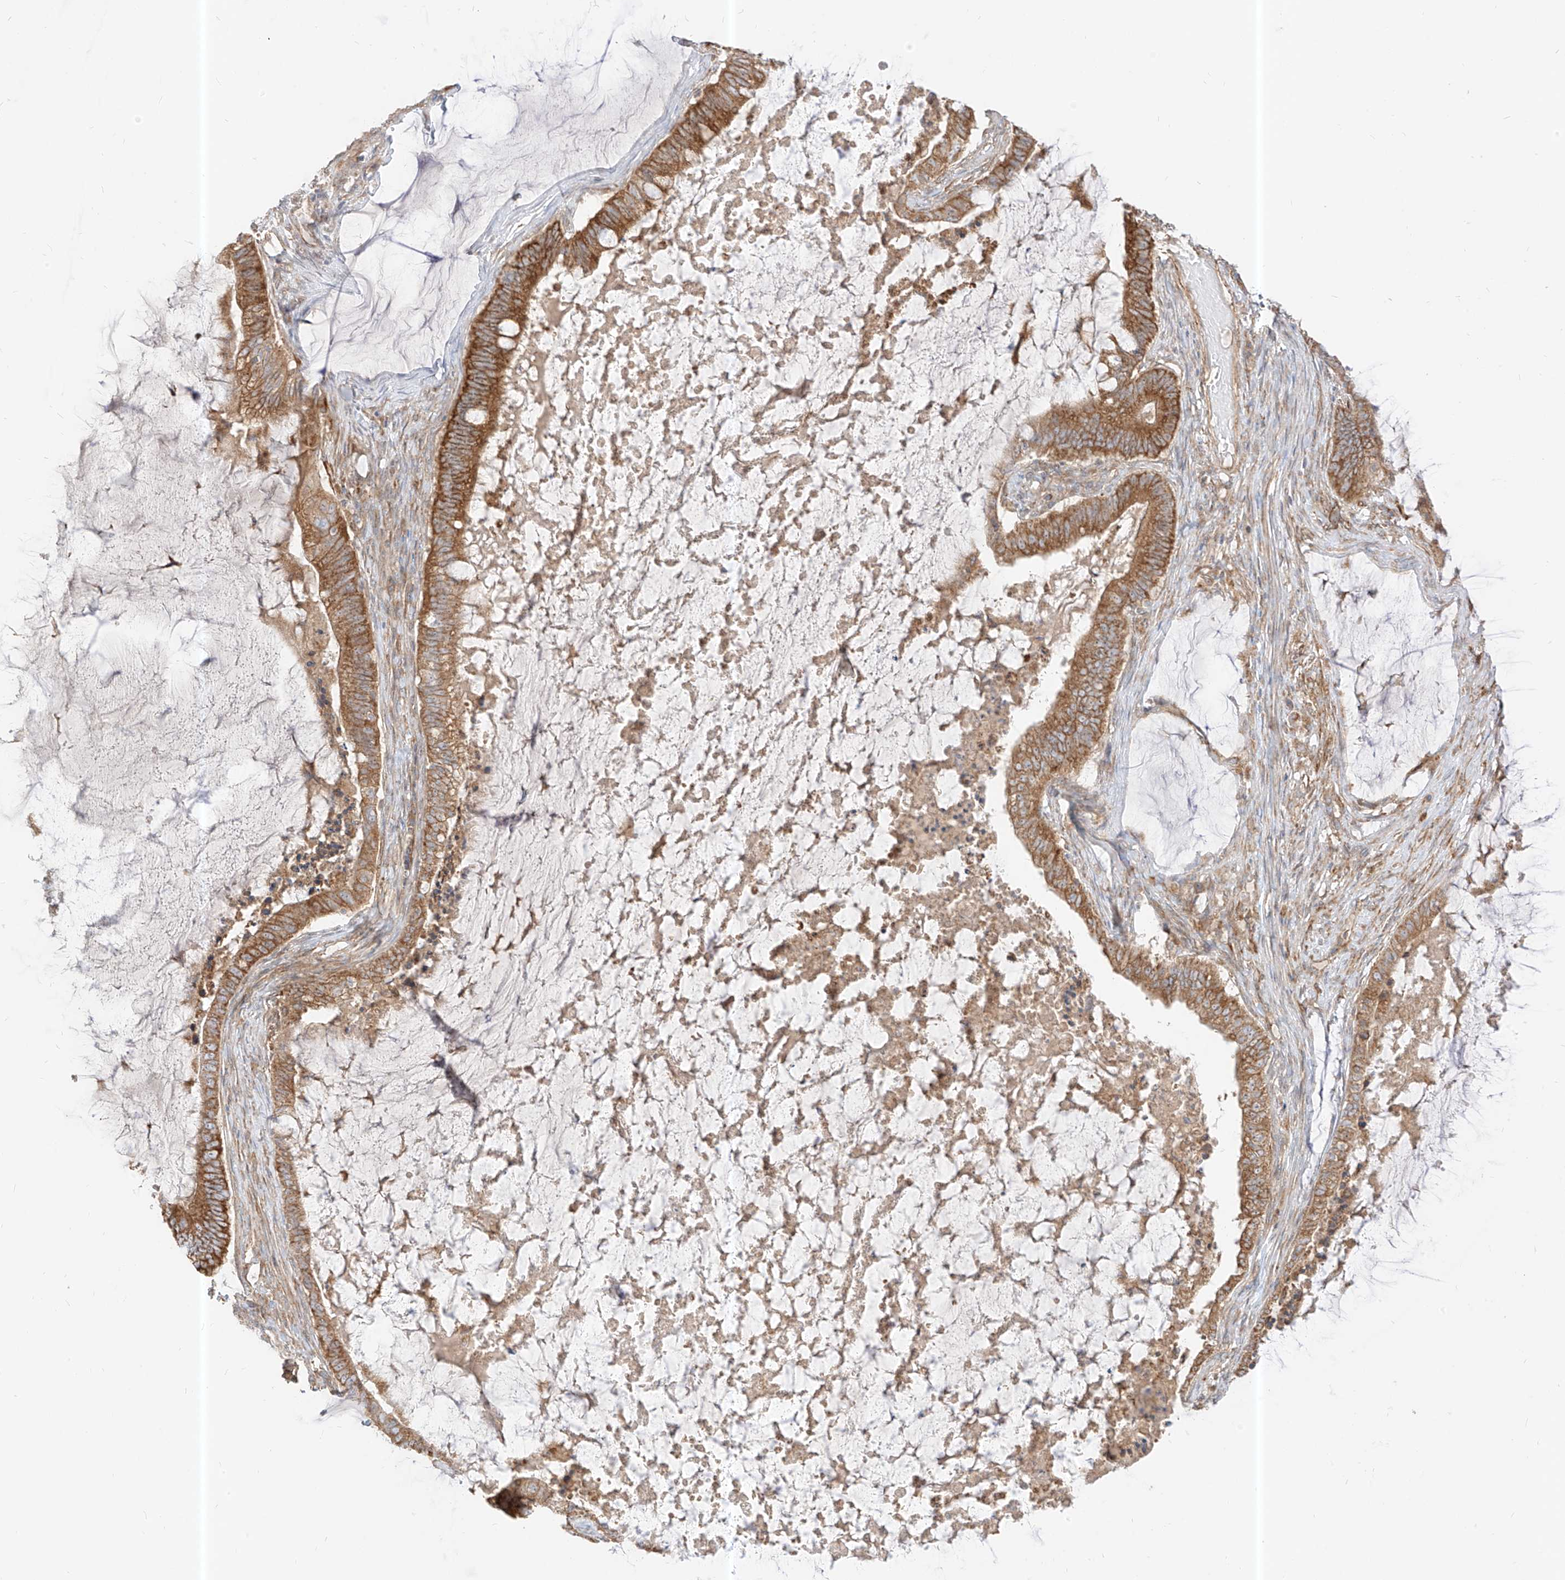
{"staining": {"intensity": "moderate", "quantity": ">75%", "location": "cytoplasmic/membranous"}, "tissue": "ovarian cancer", "cell_type": "Tumor cells", "image_type": "cancer", "snomed": [{"axis": "morphology", "description": "Cystadenocarcinoma, mucinous, NOS"}, {"axis": "topography", "description": "Ovary"}], "caption": "IHC histopathology image of human ovarian mucinous cystadenocarcinoma stained for a protein (brown), which reveals medium levels of moderate cytoplasmic/membranous expression in about >75% of tumor cells.", "gene": "PLCL1", "patient": {"sex": "female", "age": 61}}